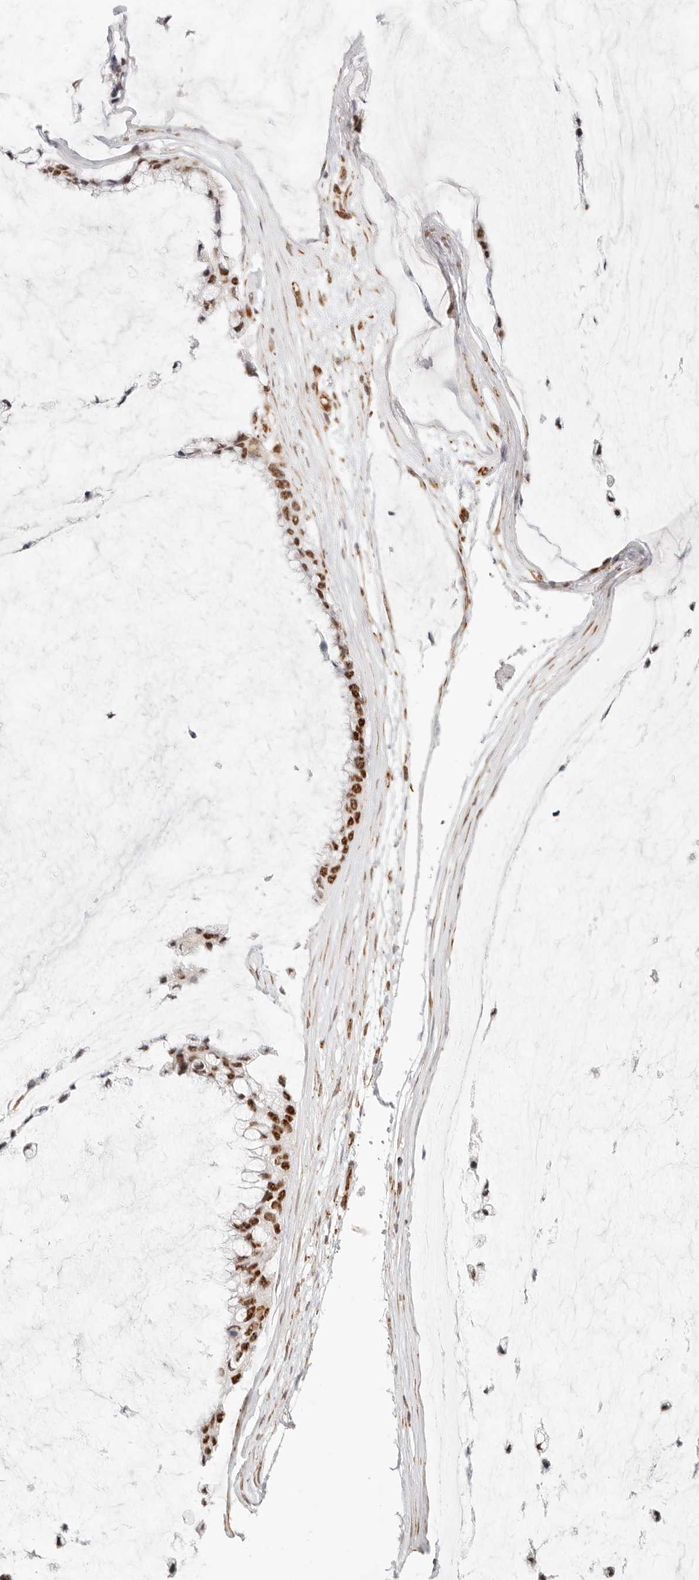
{"staining": {"intensity": "strong", "quantity": ">75%", "location": "nuclear"}, "tissue": "ovarian cancer", "cell_type": "Tumor cells", "image_type": "cancer", "snomed": [{"axis": "morphology", "description": "Cystadenocarcinoma, mucinous, NOS"}, {"axis": "topography", "description": "Ovary"}], "caption": "Protein staining demonstrates strong nuclear staining in about >75% of tumor cells in mucinous cystadenocarcinoma (ovarian). (IHC, brightfield microscopy, high magnification).", "gene": "ZC3H11A", "patient": {"sex": "female", "age": 39}}